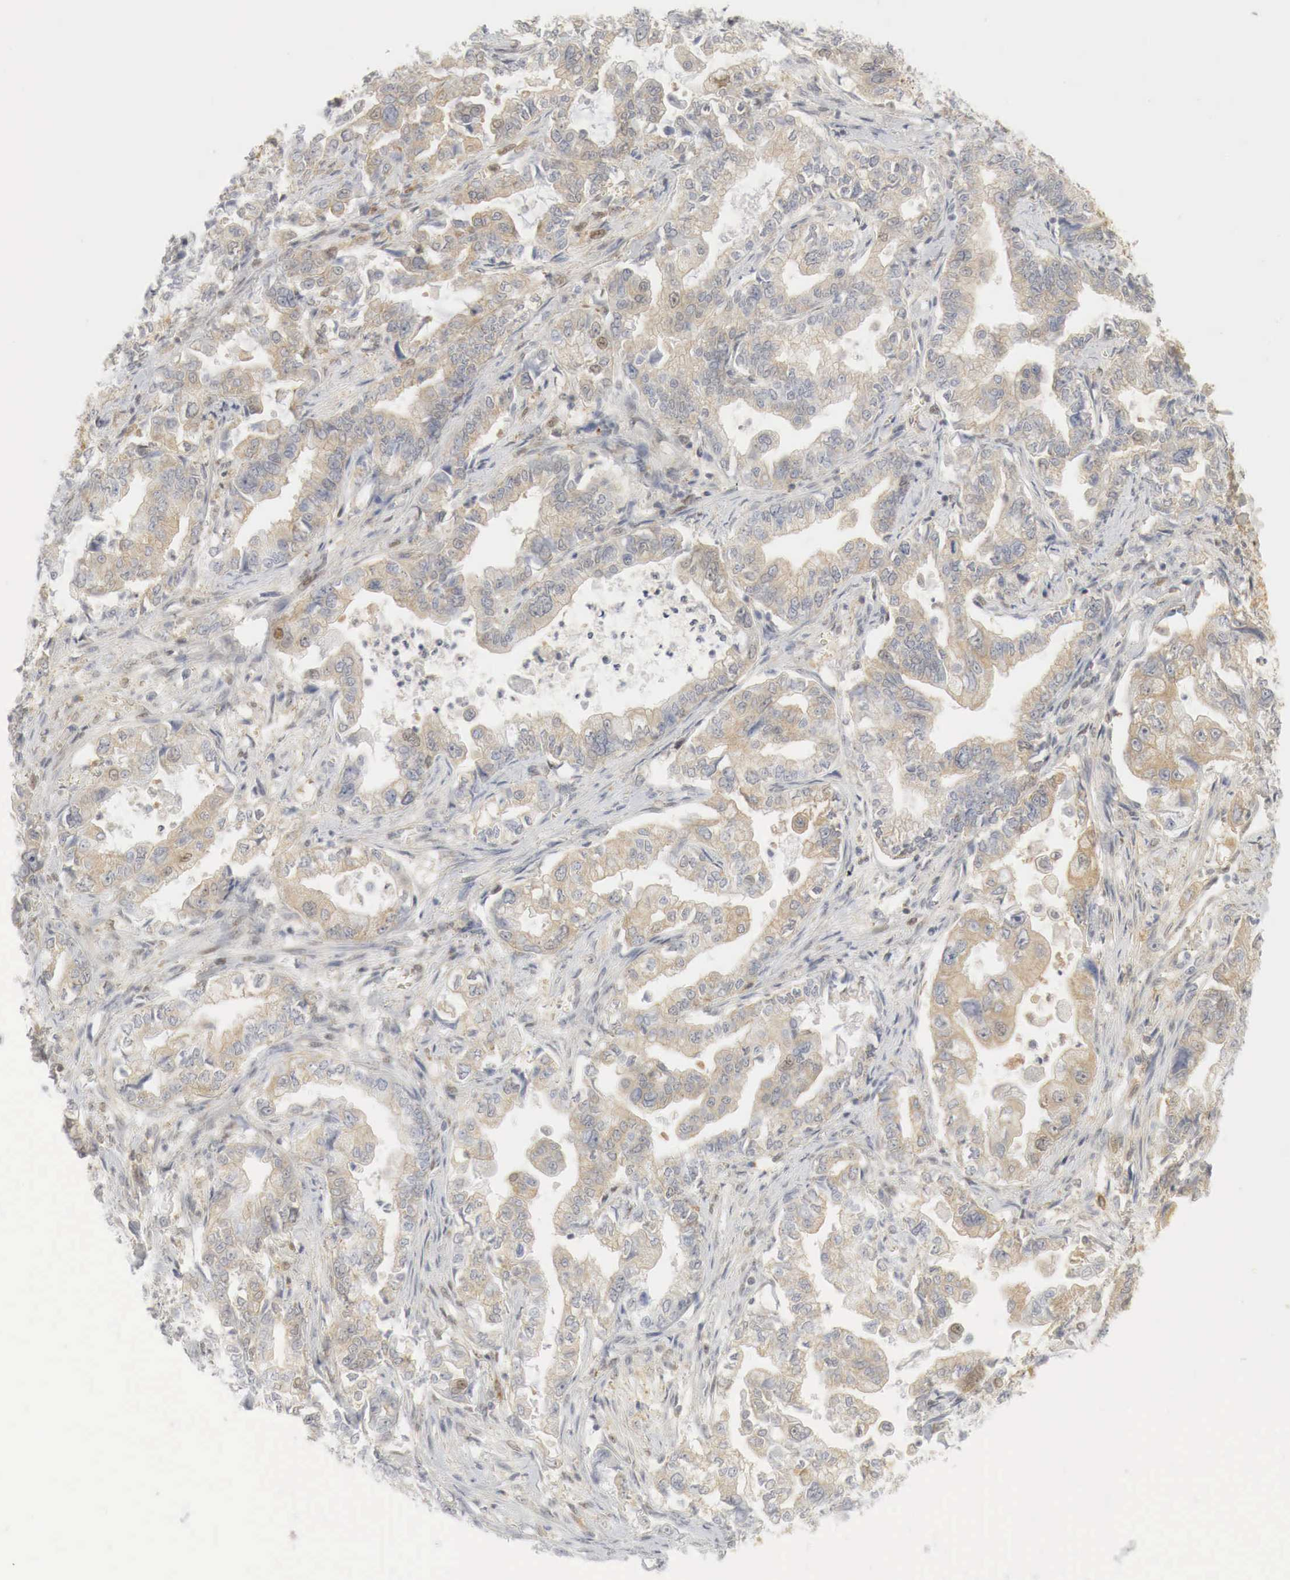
{"staining": {"intensity": "weak", "quantity": "25%-75%", "location": "cytoplasmic/membranous"}, "tissue": "stomach cancer", "cell_type": "Tumor cells", "image_type": "cancer", "snomed": [{"axis": "morphology", "description": "Adenocarcinoma, NOS"}, {"axis": "topography", "description": "Pancreas"}, {"axis": "topography", "description": "Stomach, upper"}], "caption": "A photomicrograph showing weak cytoplasmic/membranous staining in approximately 25%-75% of tumor cells in stomach cancer (adenocarcinoma), as visualized by brown immunohistochemical staining.", "gene": "MYC", "patient": {"sex": "male", "age": 77}}